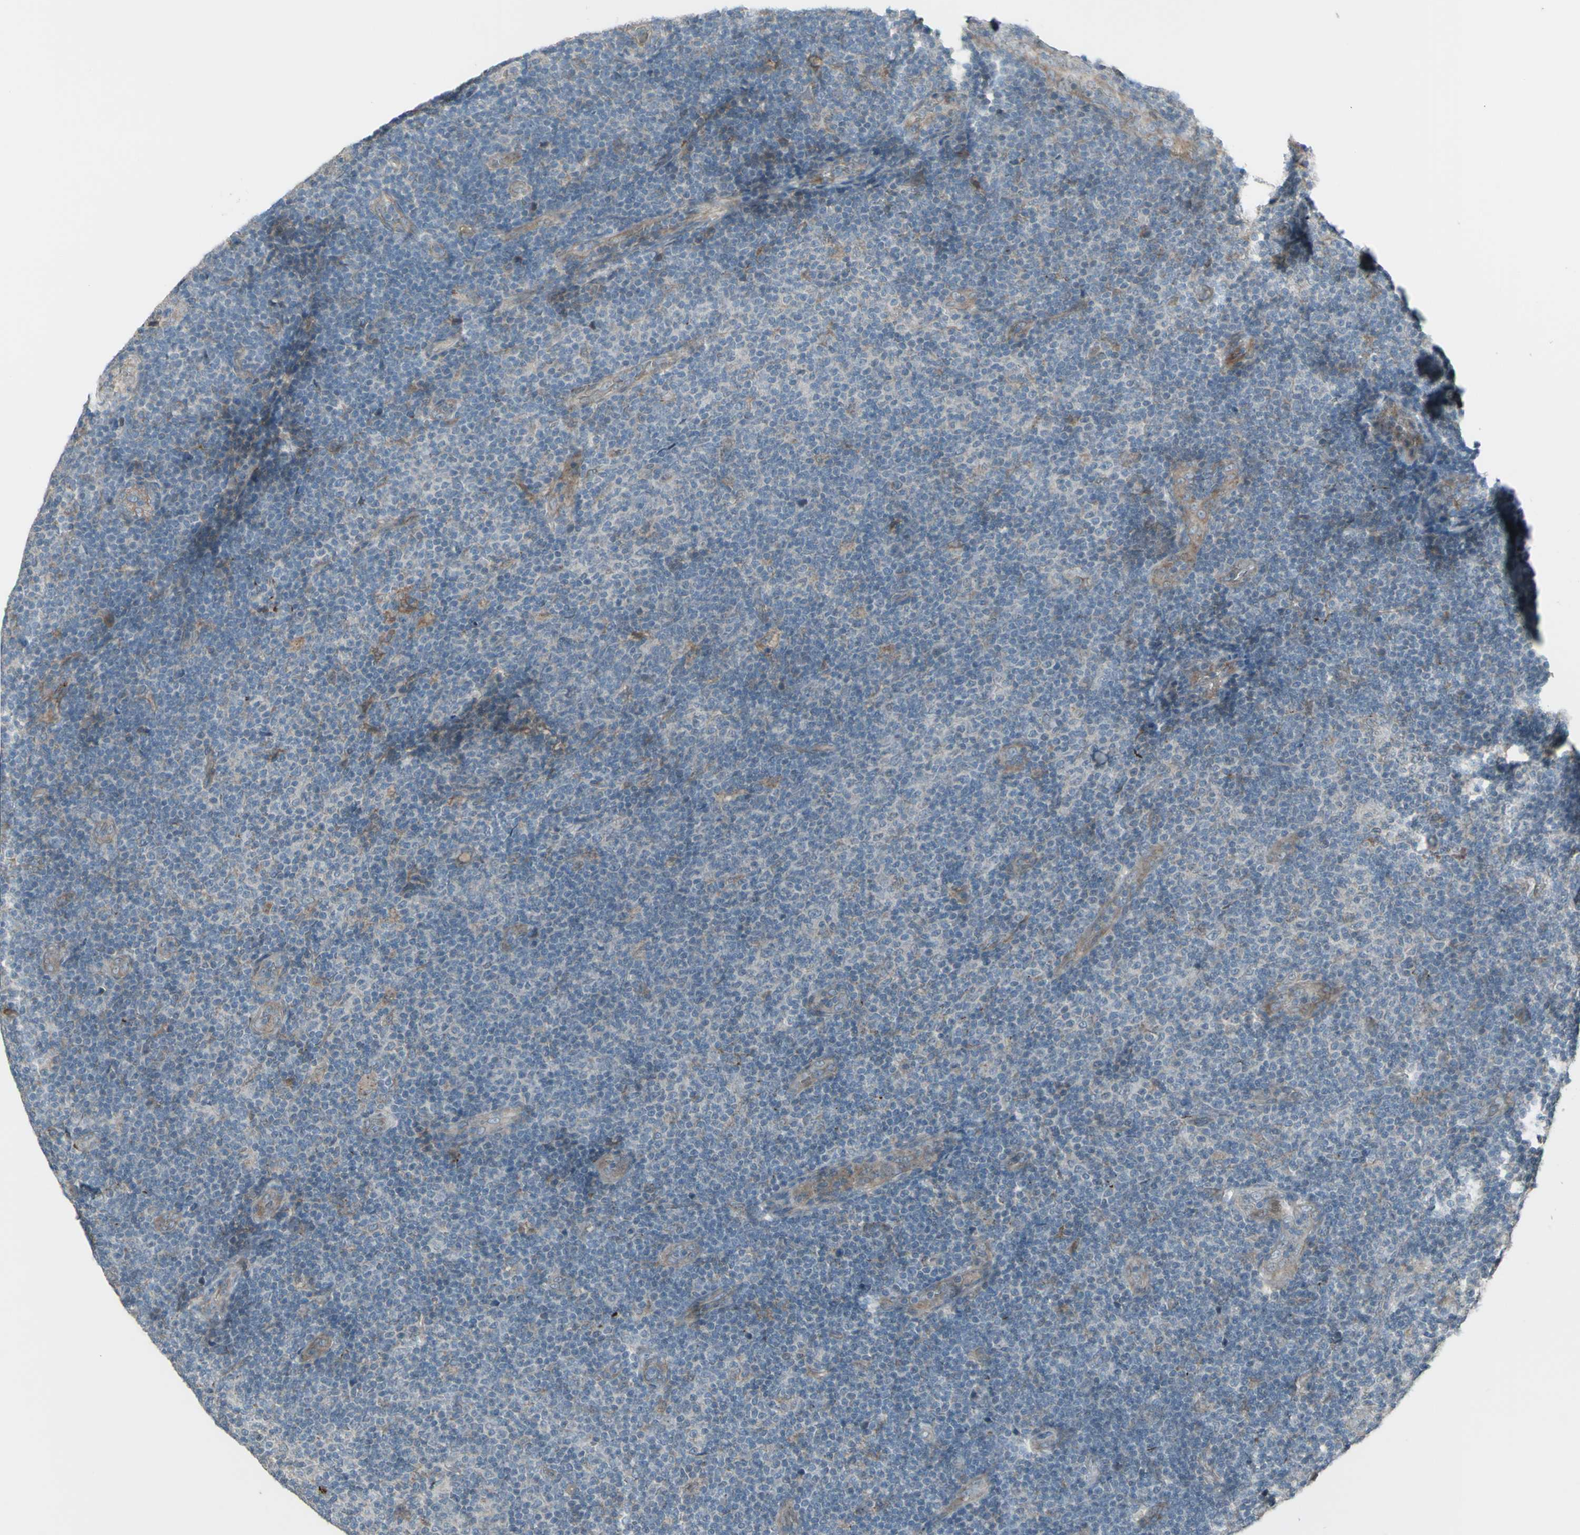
{"staining": {"intensity": "weak", "quantity": ">75%", "location": "cytoplasmic/membranous"}, "tissue": "lymphoma", "cell_type": "Tumor cells", "image_type": "cancer", "snomed": [{"axis": "morphology", "description": "Malignant lymphoma, non-Hodgkin's type, Low grade"}, {"axis": "topography", "description": "Lymph node"}], "caption": "Lymphoma stained with a brown dye demonstrates weak cytoplasmic/membranous positive expression in approximately >75% of tumor cells.", "gene": "GRAMD1B", "patient": {"sex": "male", "age": 83}}